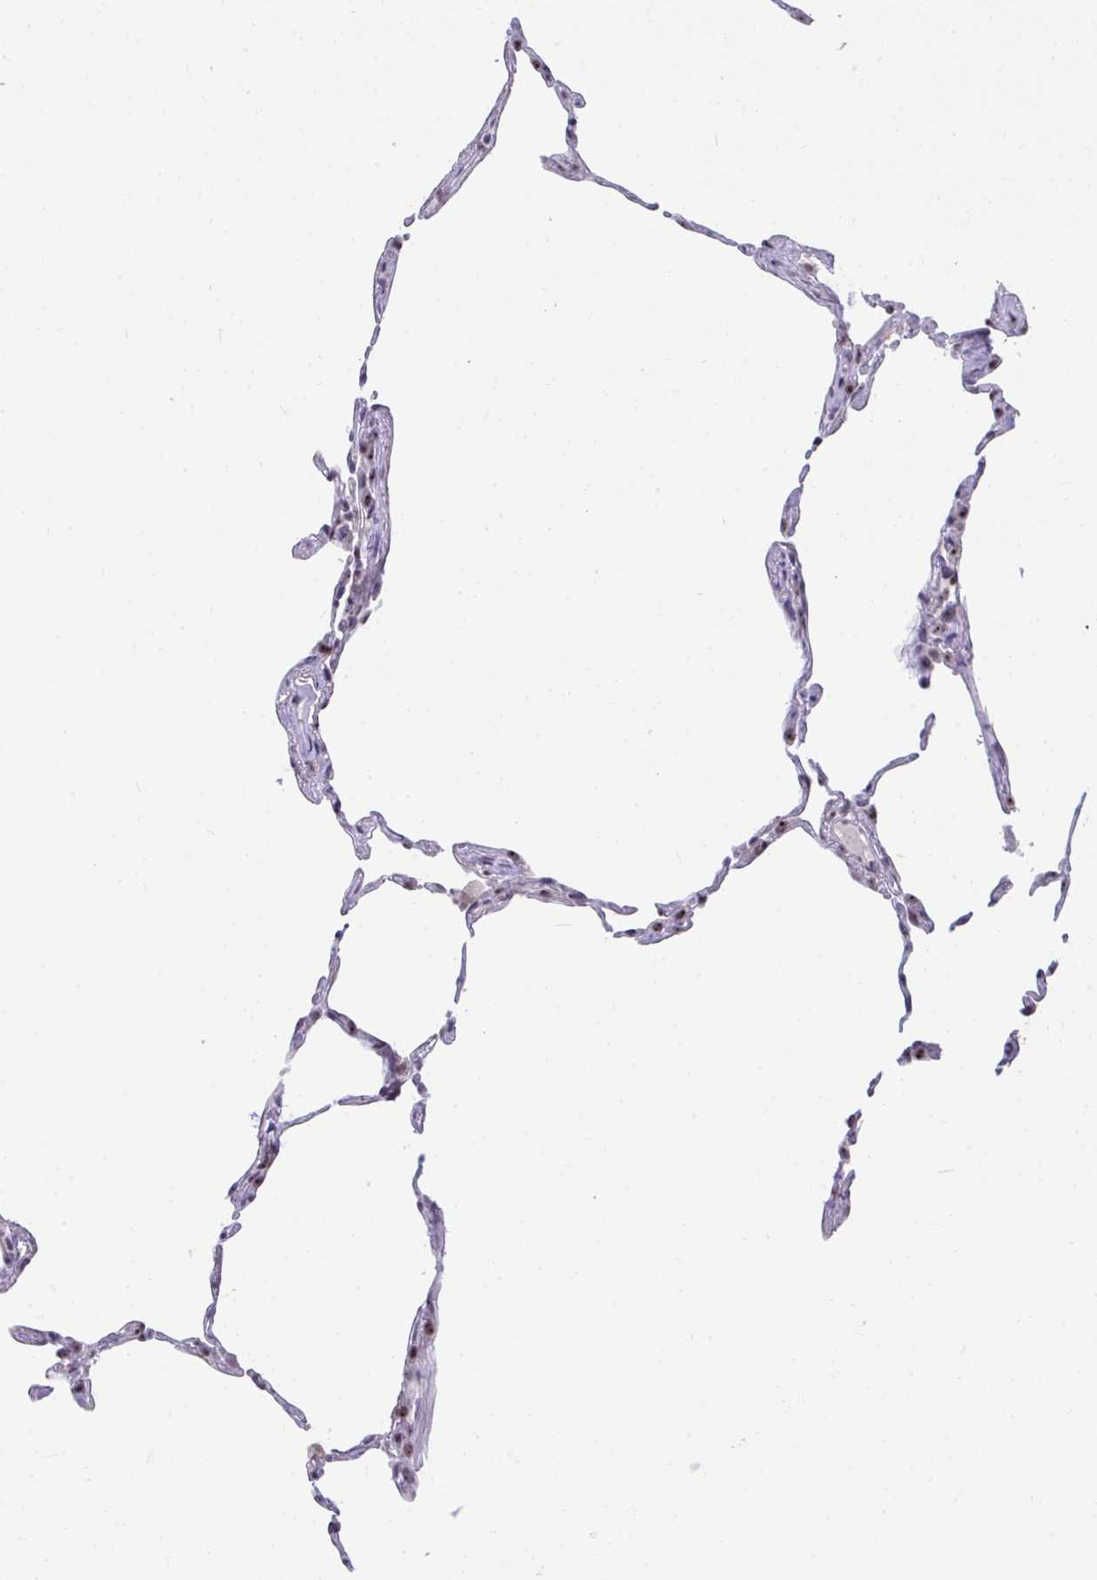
{"staining": {"intensity": "moderate", "quantity": "25%-75%", "location": "nuclear"}, "tissue": "lung", "cell_type": "Alveolar cells", "image_type": "normal", "snomed": [{"axis": "morphology", "description": "Normal tissue, NOS"}, {"axis": "topography", "description": "Lung"}], "caption": "Approximately 25%-75% of alveolar cells in unremarkable lung reveal moderate nuclear protein staining as visualized by brown immunohistochemical staining.", "gene": "HIRA", "patient": {"sex": "female", "age": 57}}